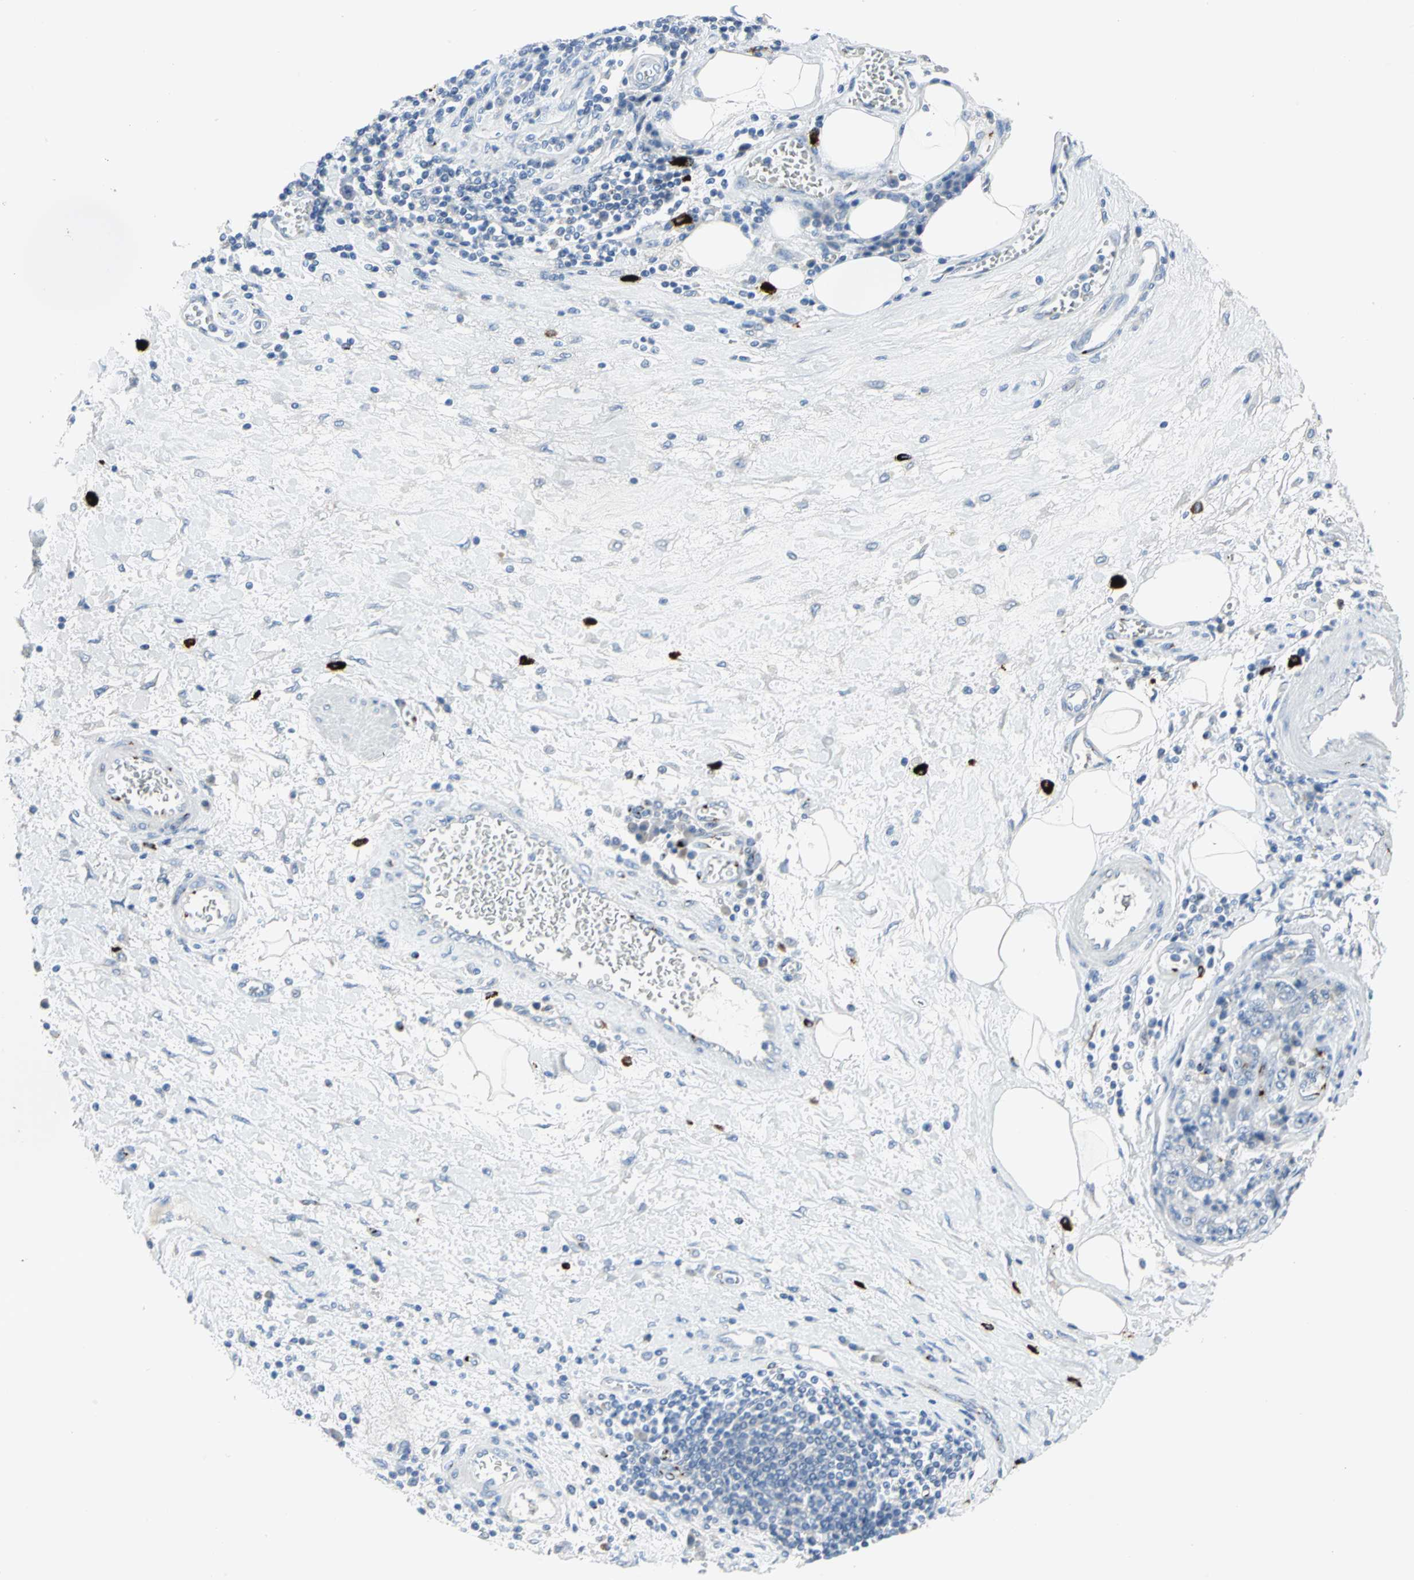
{"staining": {"intensity": "negative", "quantity": "none", "location": "none"}, "tissue": "stomach cancer", "cell_type": "Tumor cells", "image_type": "cancer", "snomed": [{"axis": "morphology", "description": "Normal tissue, NOS"}, {"axis": "morphology", "description": "Adenocarcinoma, NOS"}, {"axis": "topography", "description": "Stomach, upper"}, {"axis": "topography", "description": "Stomach"}], "caption": "Immunohistochemical staining of human stomach cancer reveals no significant expression in tumor cells. The staining is performed using DAB (3,3'-diaminobenzidine) brown chromogen with nuclei counter-stained in using hematoxylin.", "gene": "GPR3", "patient": {"sex": "male", "age": 59}}